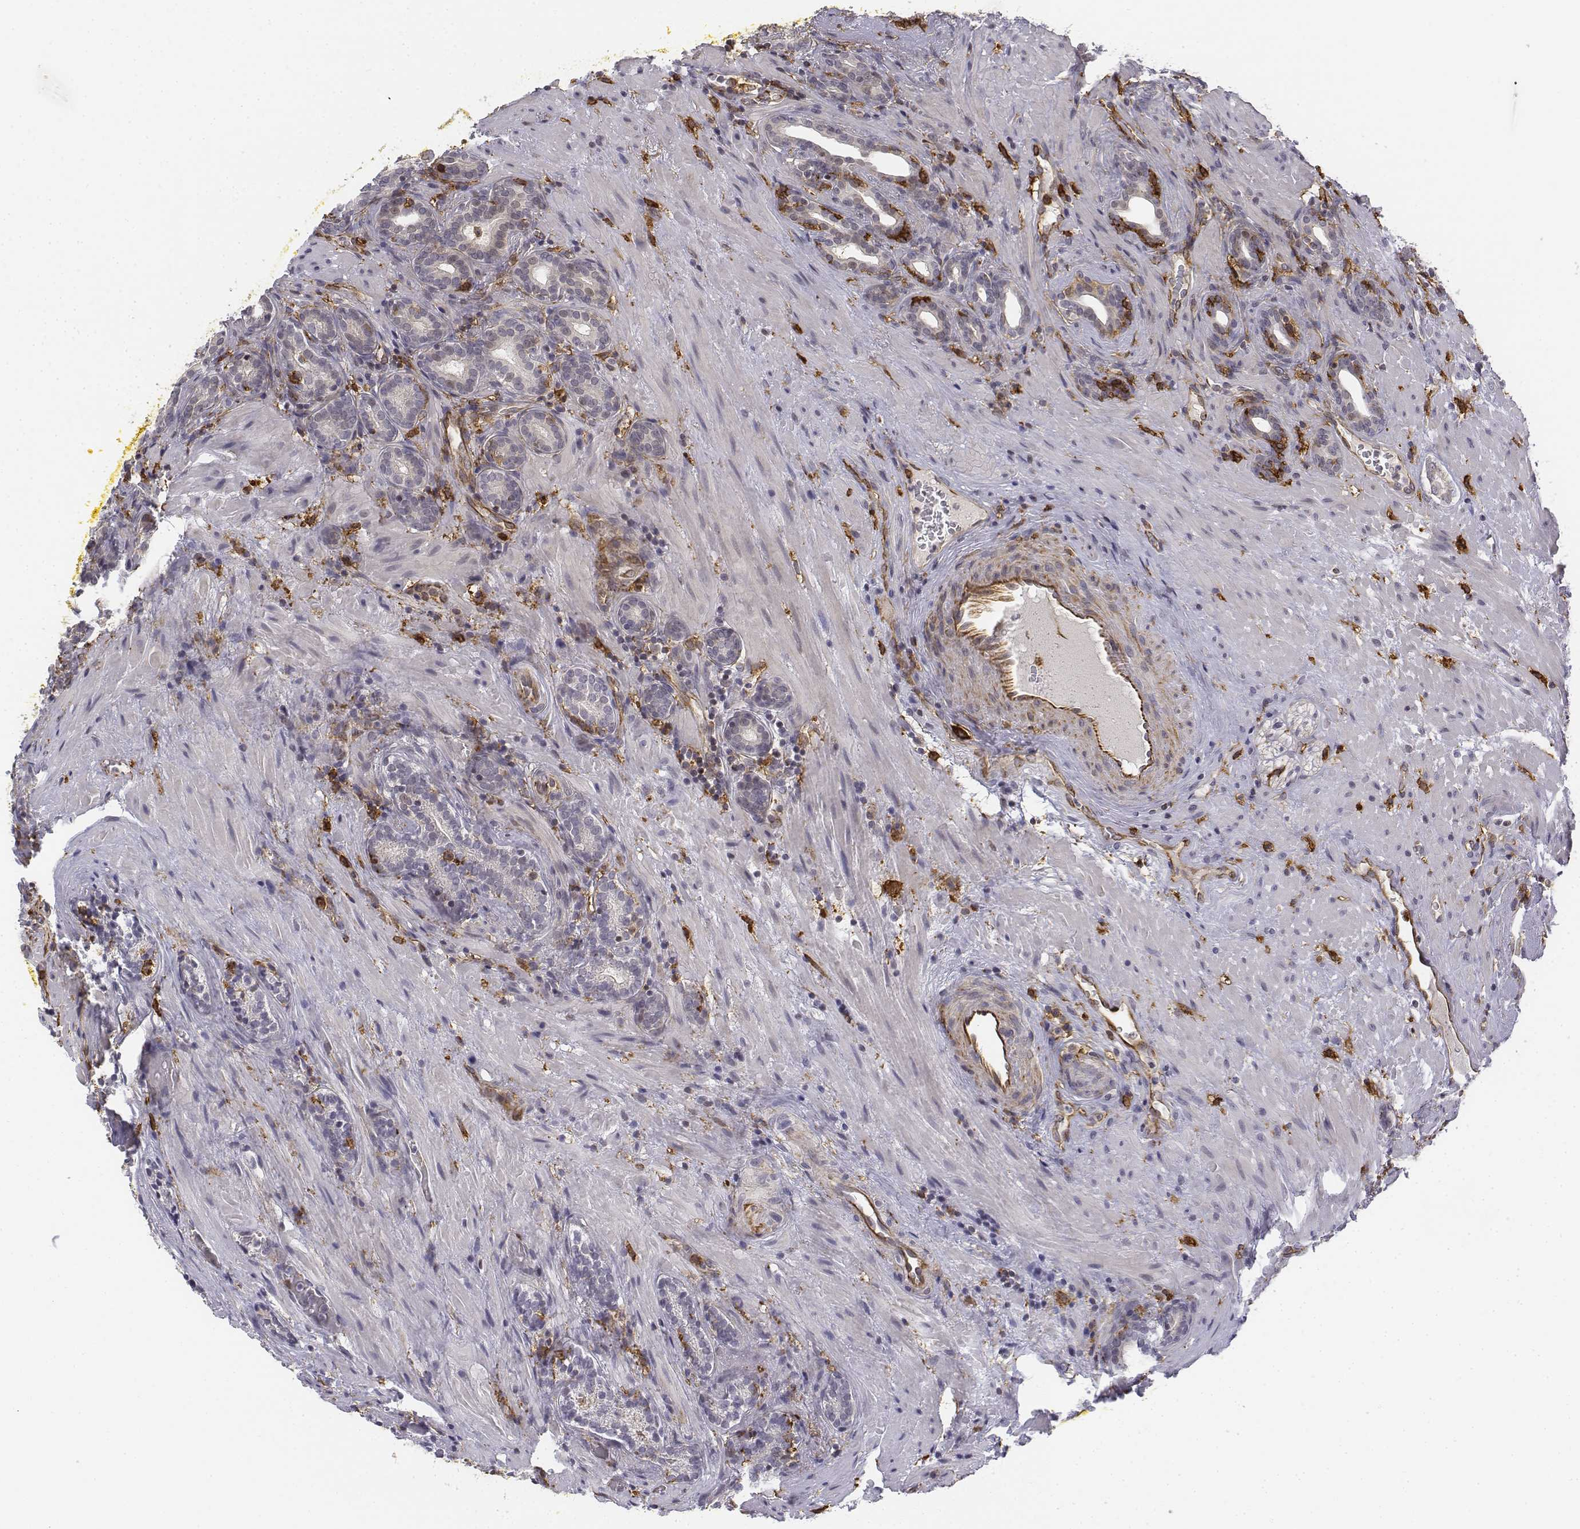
{"staining": {"intensity": "negative", "quantity": "none", "location": "none"}, "tissue": "prostate cancer", "cell_type": "Tumor cells", "image_type": "cancer", "snomed": [{"axis": "morphology", "description": "Adenocarcinoma, NOS"}, {"axis": "topography", "description": "Prostate"}], "caption": "An image of prostate cancer (adenocarcinoma) stained for a protein shows no brown staining in tumor cells.", "gene": "CD14", "patient": {"sex": "male", "age": 66}}